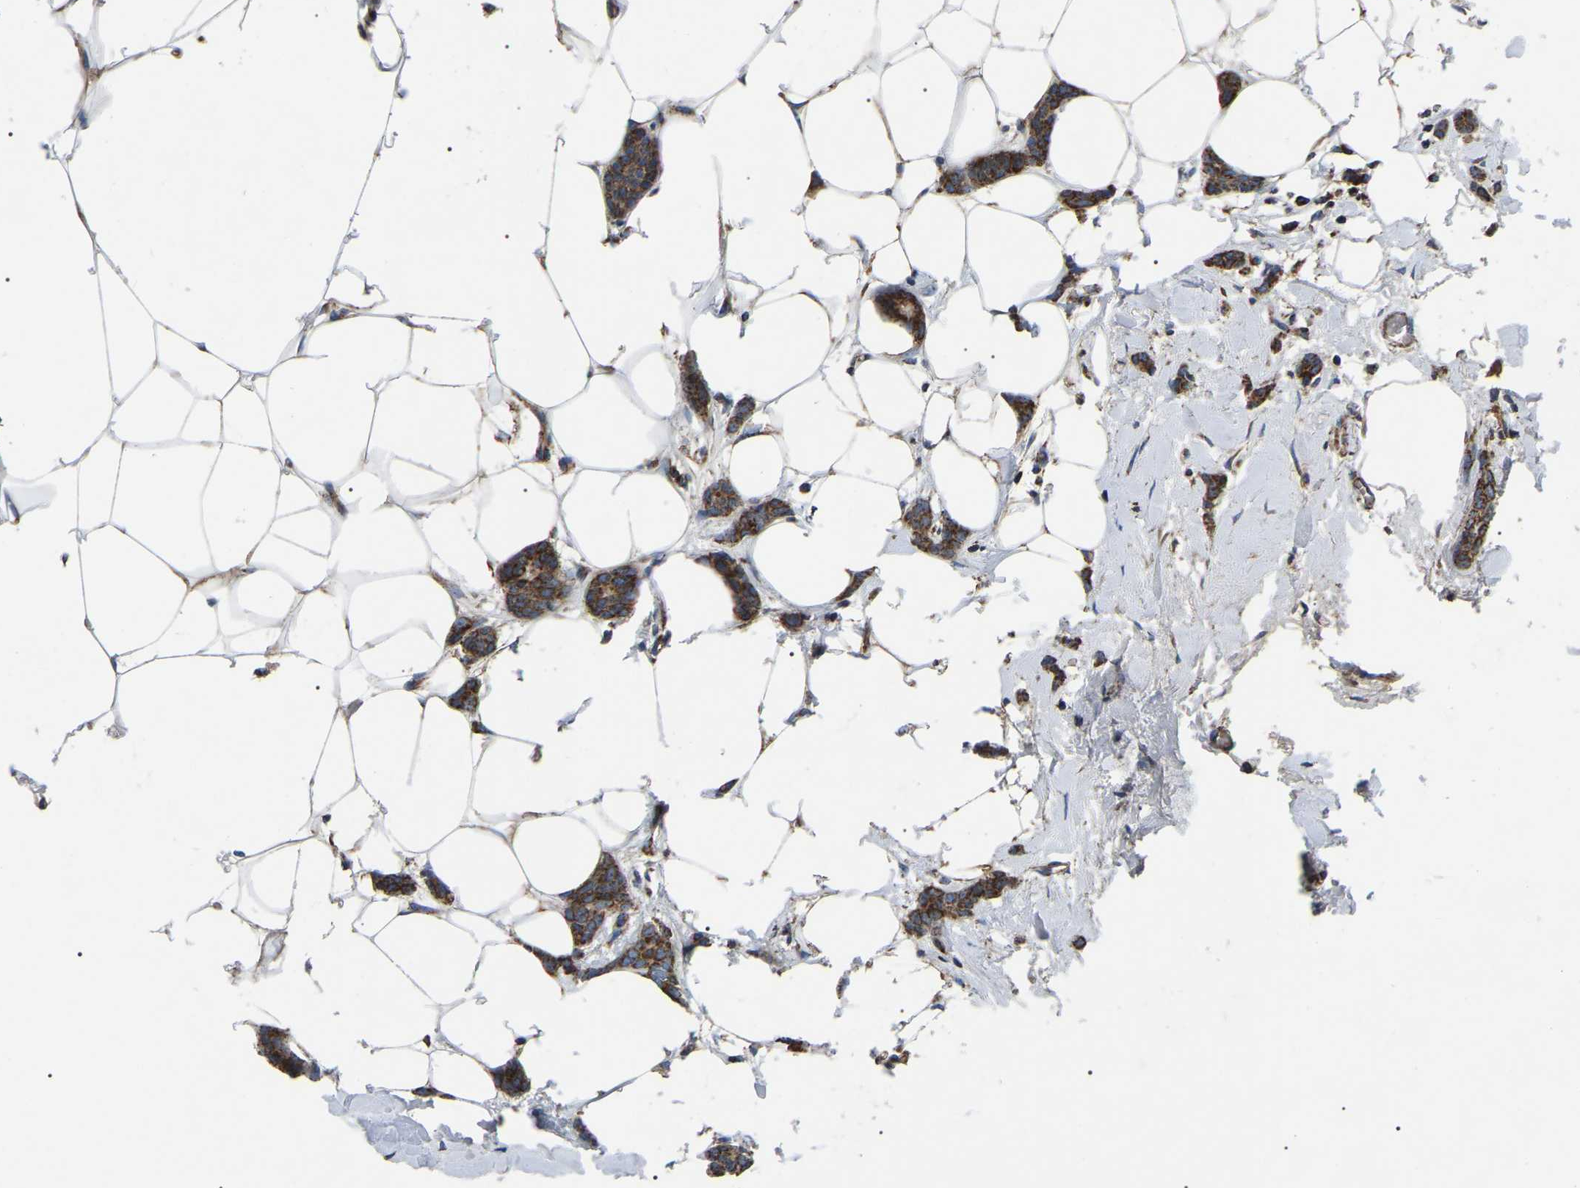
{"staining": {"intensity": "strong", "quantity": ">75%", "location": "cytoplasmic/membranous"}, "tissue": "breast cancer", "cell_type": "Tumor cells", "image_type": "cancer", "snomed": [{"axis": "morphology", "description": "Lobular carcinoma"}, {"axis": "topography", "description": "Skin"}, {"axis": "topography", "description": "Breast"}], "caption": "An IHC micrograph of tumor tissue is shown. Protein staining in brown labels strong cytoplasmic/membranous positivity in breast lobular carcinoma within tumor cells.", "gene": "PPM1E", "patient": {"sex": "female", "age": 46}}